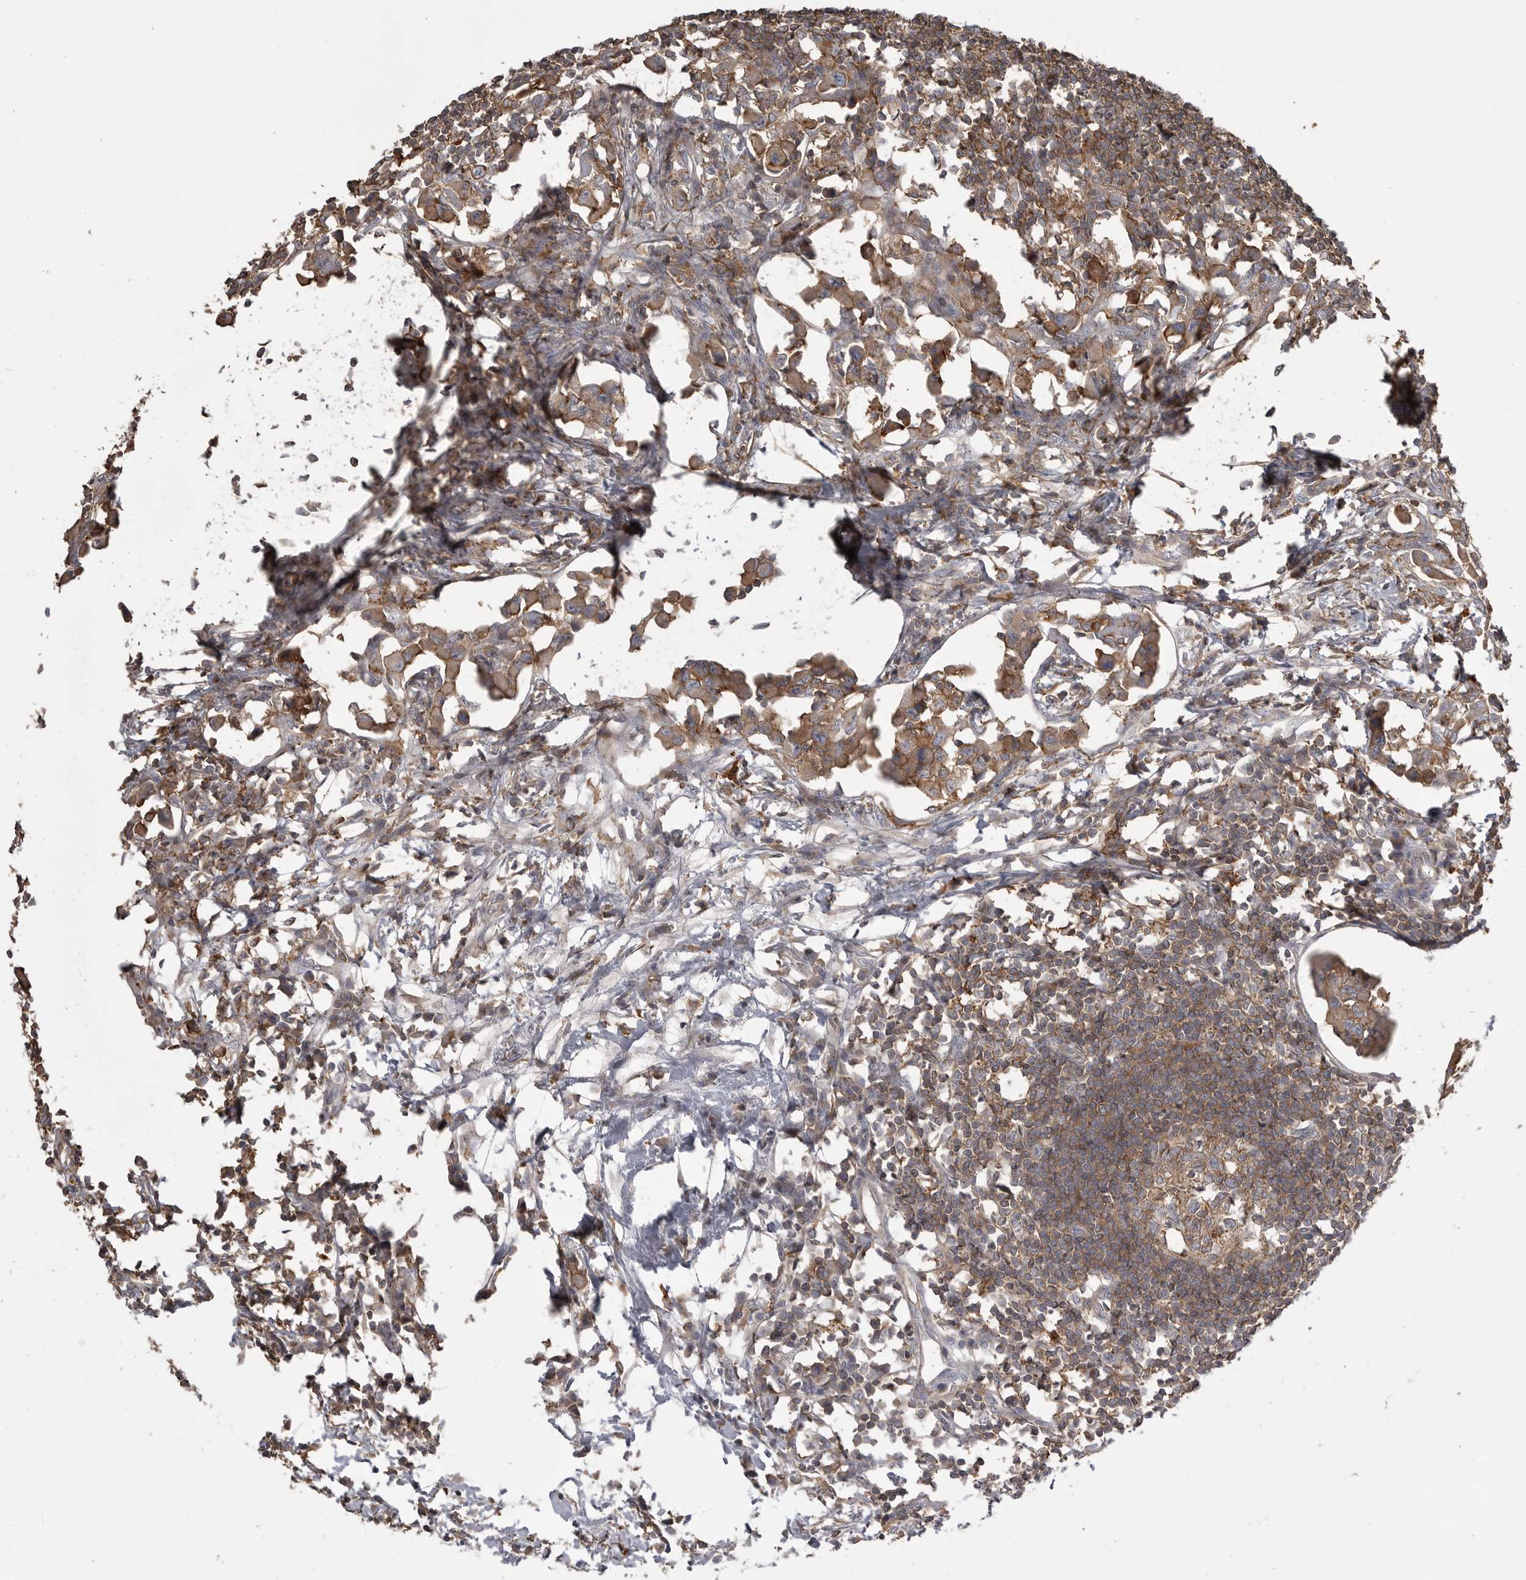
{"staining": {"intensity": "moderate", "quantity": ">75%", "location": "cytoplasmic/membranous"}, "tissue": "lymph node", "cell_type": "Germinal center cells", "image_type": "normal", "snomed": [{"axis": "morphology", "description": "Normal tissue, NOS"}, {"axis": "morphology", "description": "Malignant melanoma, Metastatic site"}, {"axis": "topography", "description": "Lymph node"}], "caption": "An immunohistochemistry (IHC) micrograph of benign tissue is shown. Protein staining in brown shows moderate cytoplasmic/membranous positivity in lymph node within germinal center cells. The protein of interest is stained brown, and the nuclei are stained in blue (DAB IHC with brightfield microscopy, high magnification).", "gene": "CMTM6", "patient": {"sex": "male", "age": 41}}